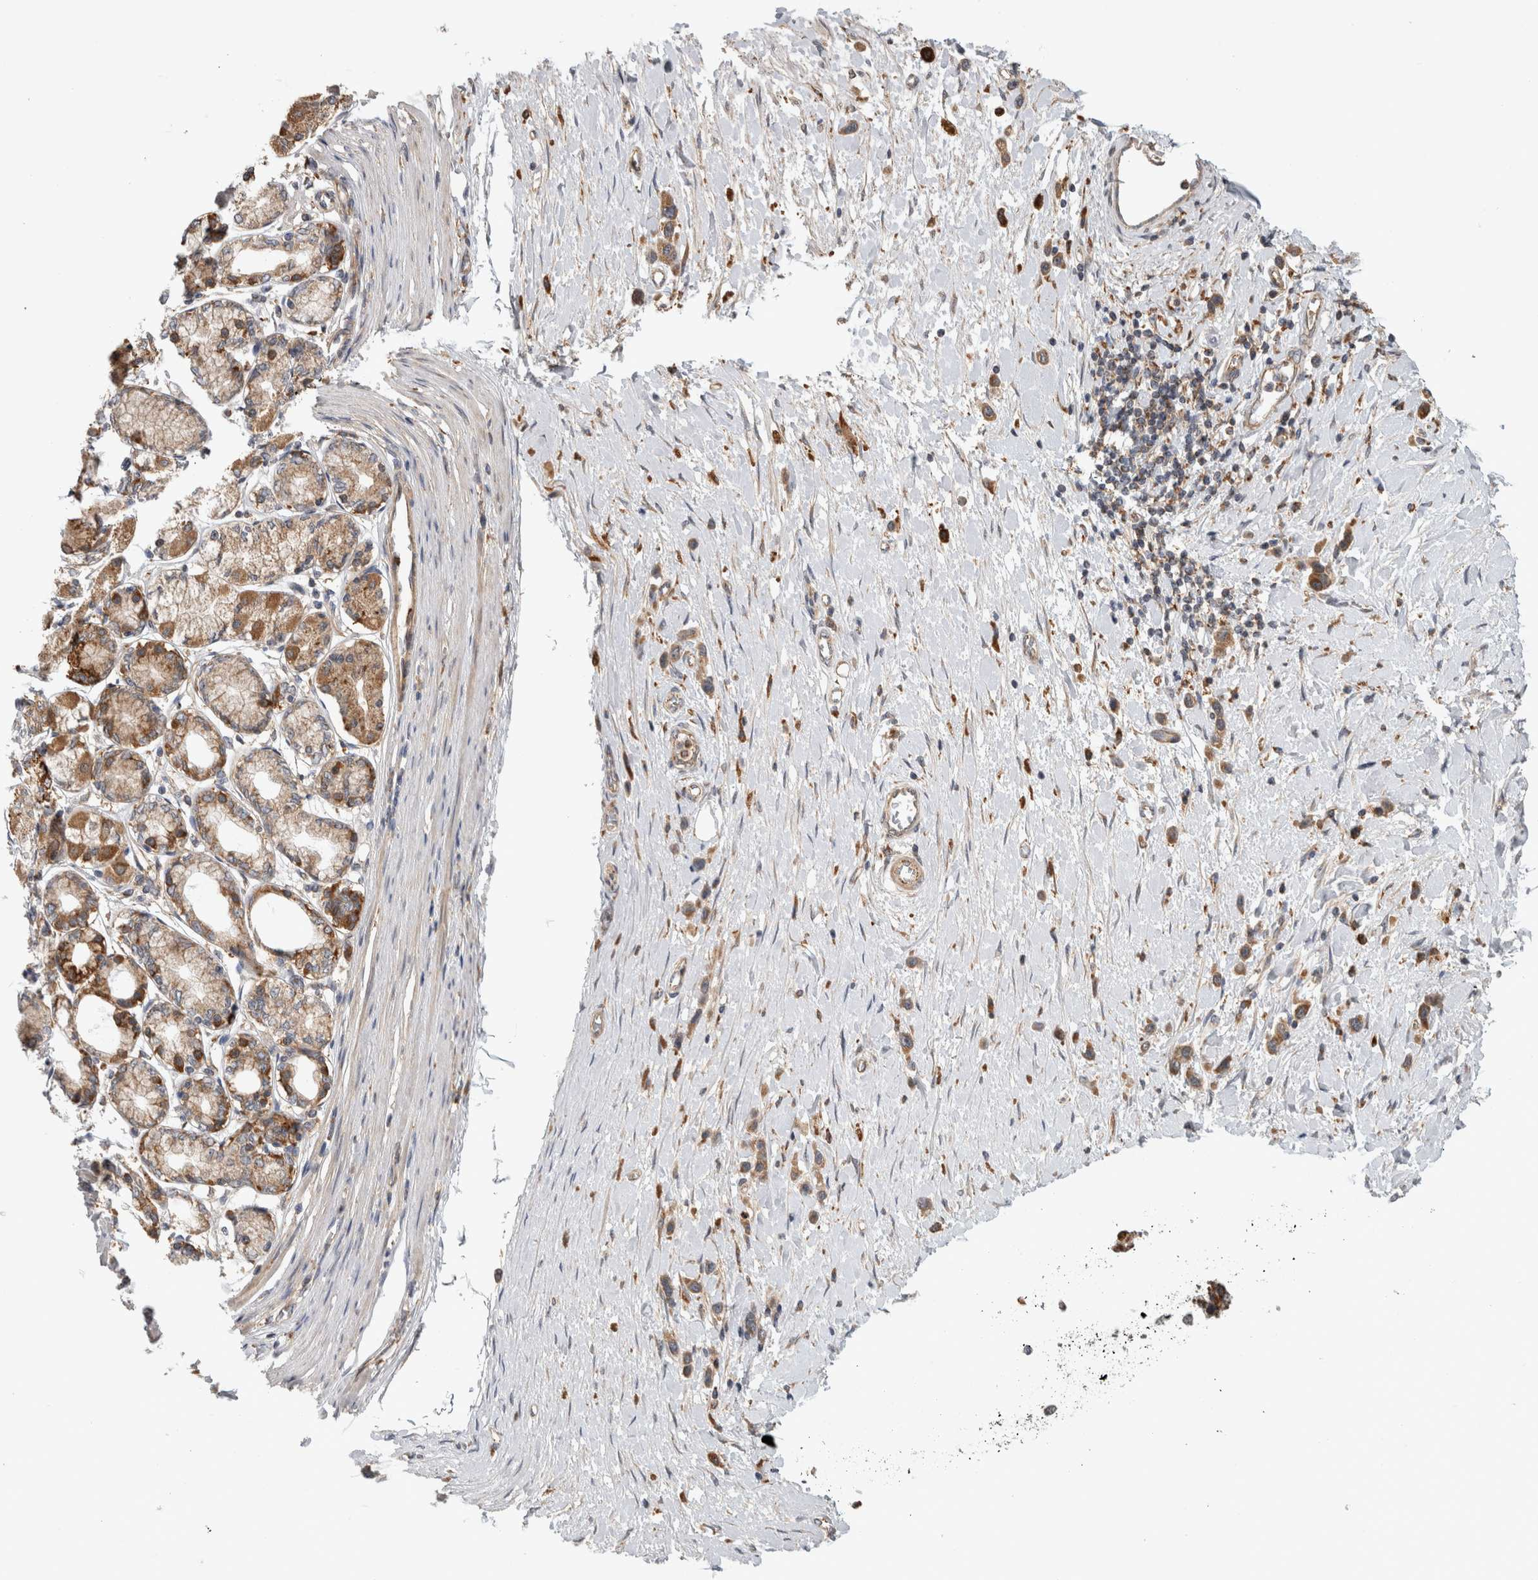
{"staining": {"intensity": "moderate", "quantity": ">75%", "location": "cytoplasmic/membranous"}, "tissue": "stomach cancer", "cell_type": "Tumor cells", "image_type": "cancer", "snomed": [{"axis": "morphology", "description": "Adenocarcinoma, NOS"}, {"axis": "topography", "description": "Stomach"}], "caption": "IHC (DAB) staining of adenocarcinoma (stomach) reveals moderate cytoplasmic/membranous protein expression in approximately >75% of tumor cells.", "gene": "ADGRL3", "patient": {"sex": "female", "age": 65}}